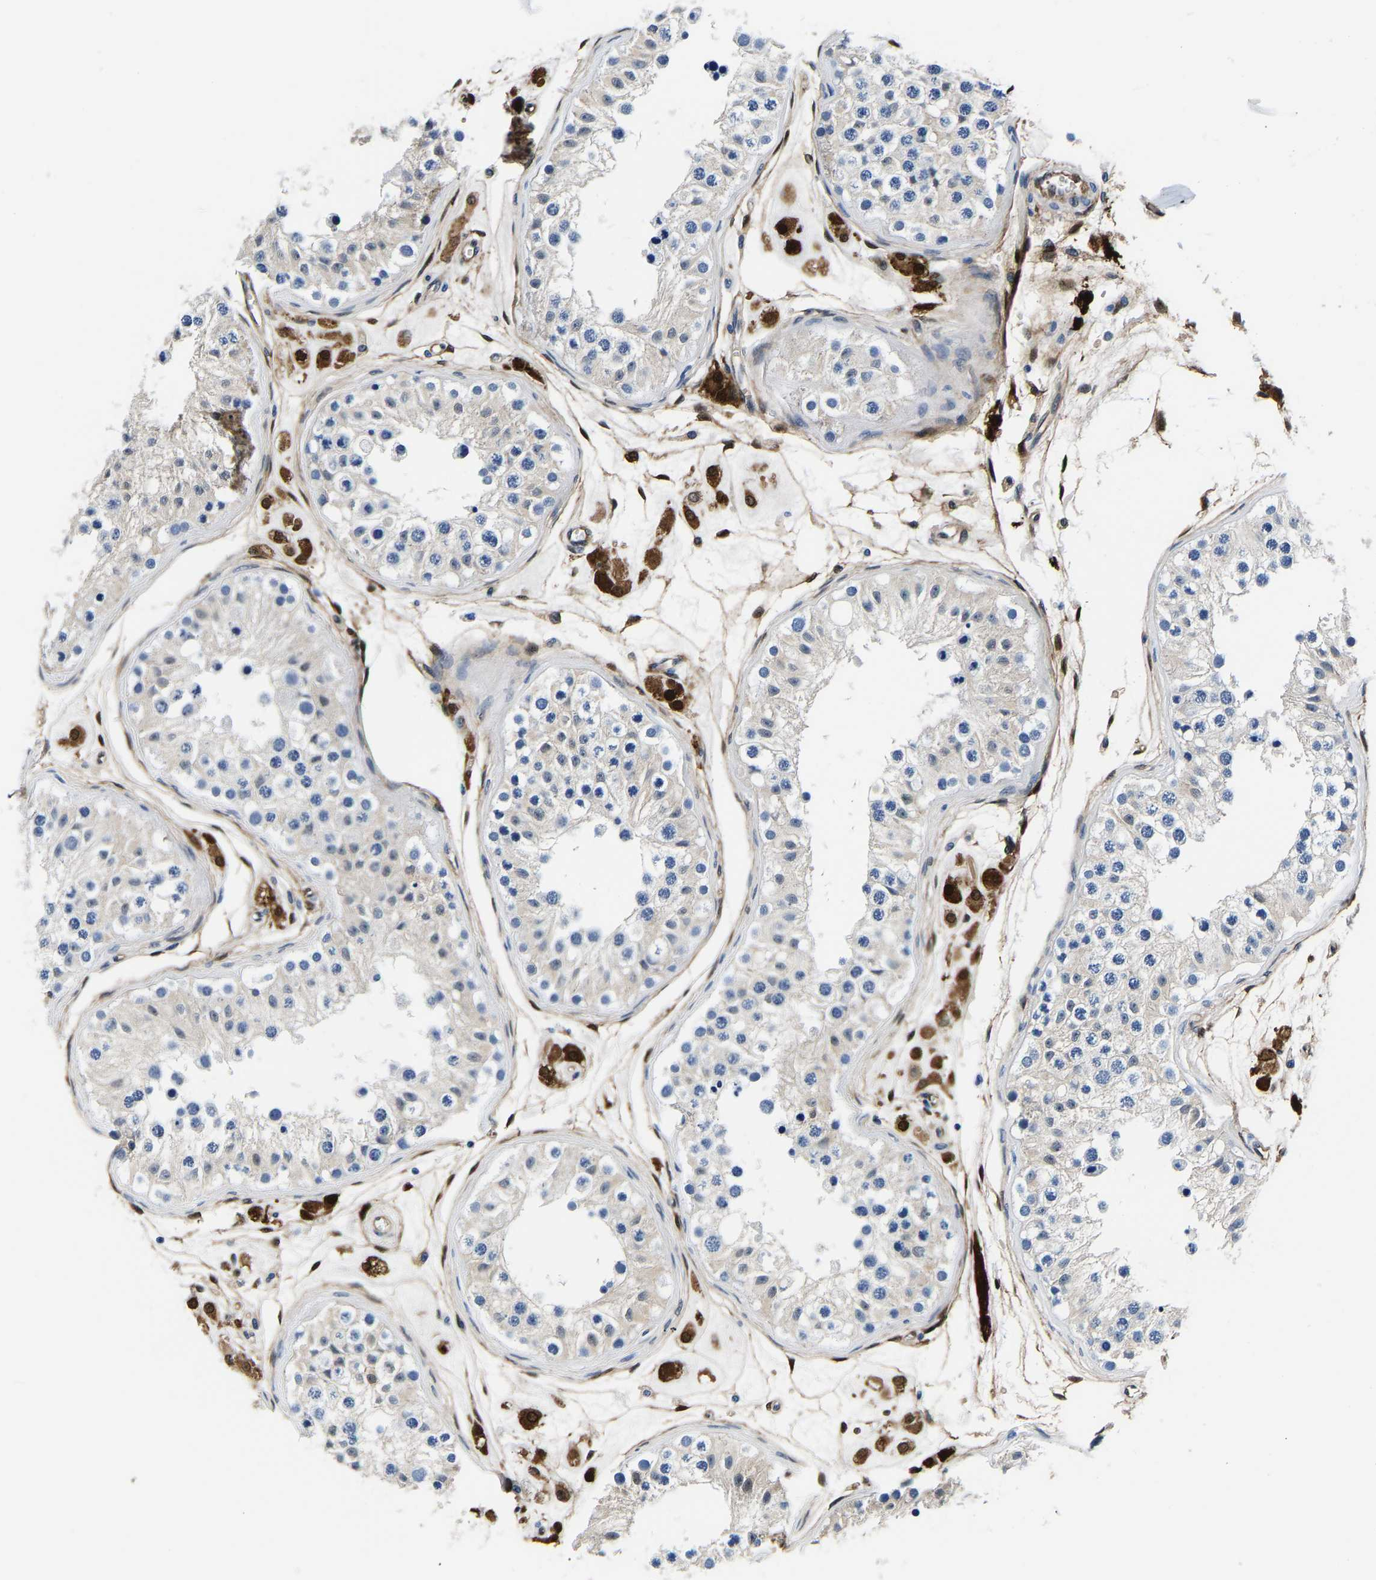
{"staining": {"intensity": "negative", "quantity": "none", "location": "none"}, "tissue": "testis", "cell_type": "Cells in seminiferous ducts", "image_type": "normal", "snomed": [{"axis": "morphology", "description": "Normal tissue, NOS"}, {"axis": "morphology", "description": "Adenocarcinoma, metastatic, NOS"}, {"axis": "topography", "description": "Testis"}], "caption": "High power microscopy photomicrograph of an immunohistochemistry micrograph of benign testis, revealing no significant staining in cells in seminiferous ducts.", "gene": "S100A13", "patient": {"sex": "male", "age": 26}}